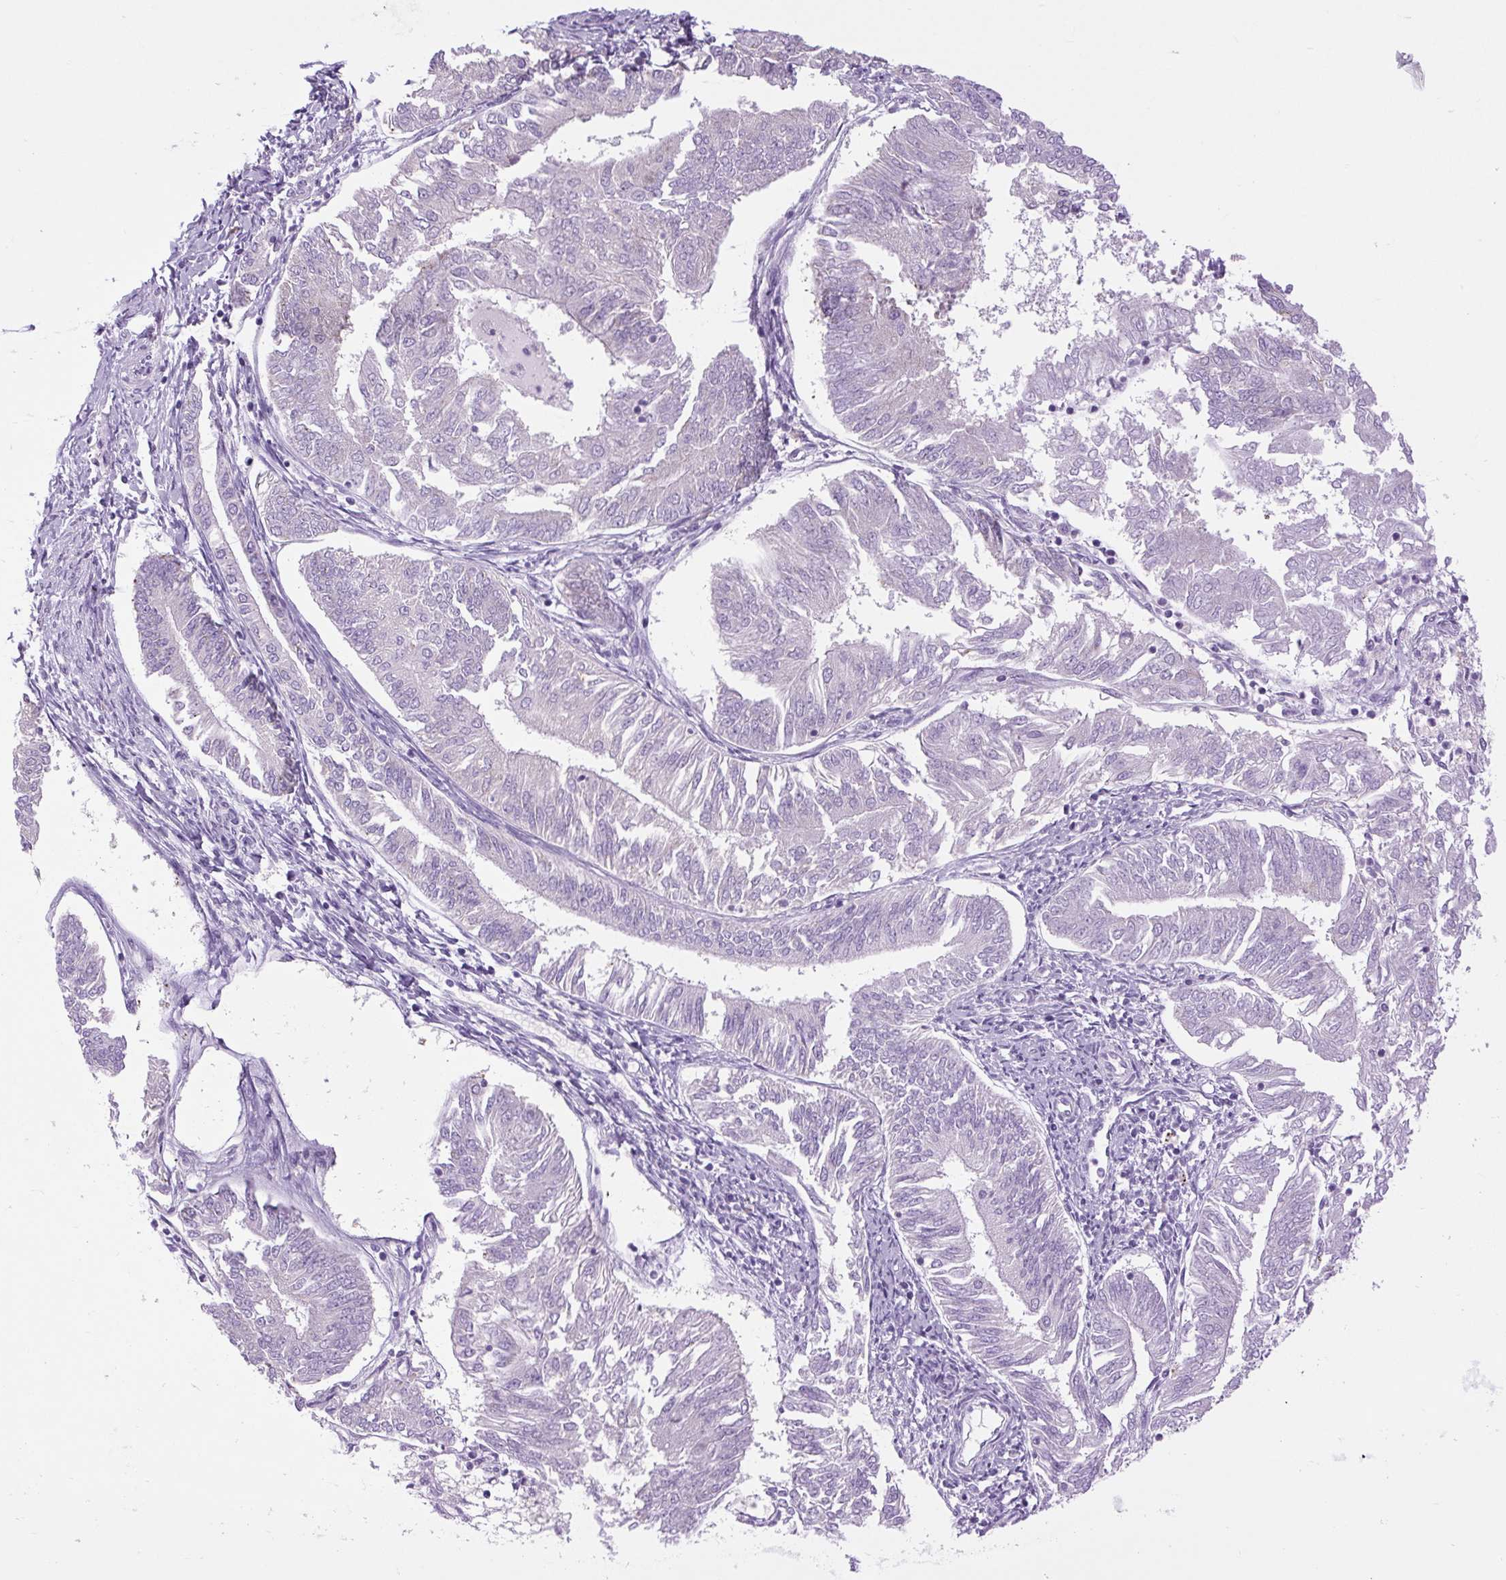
{"staining": {"intensity": "negative", "quantity": "none", "location": "none"}, "tissue": "endometrial cancer", "cell_type": "Tumor cells", "image_type": "cancer", "snomed": [{"axis": "morphology", "description": "Adenocarcinoma, NOS"}, {"axis": "topography", "description": "Endometrium"}], "caption": "High magnification brightfield microscopy of endometrial adenocarcinoma stained with DAB (3,3'-diaminobenzidine) (brown) and counterstained with hematoxylin (blue): tumor cells show no significant expression.", "gene": "SCO2", "patient": {"sex": "female", "age": 58}}